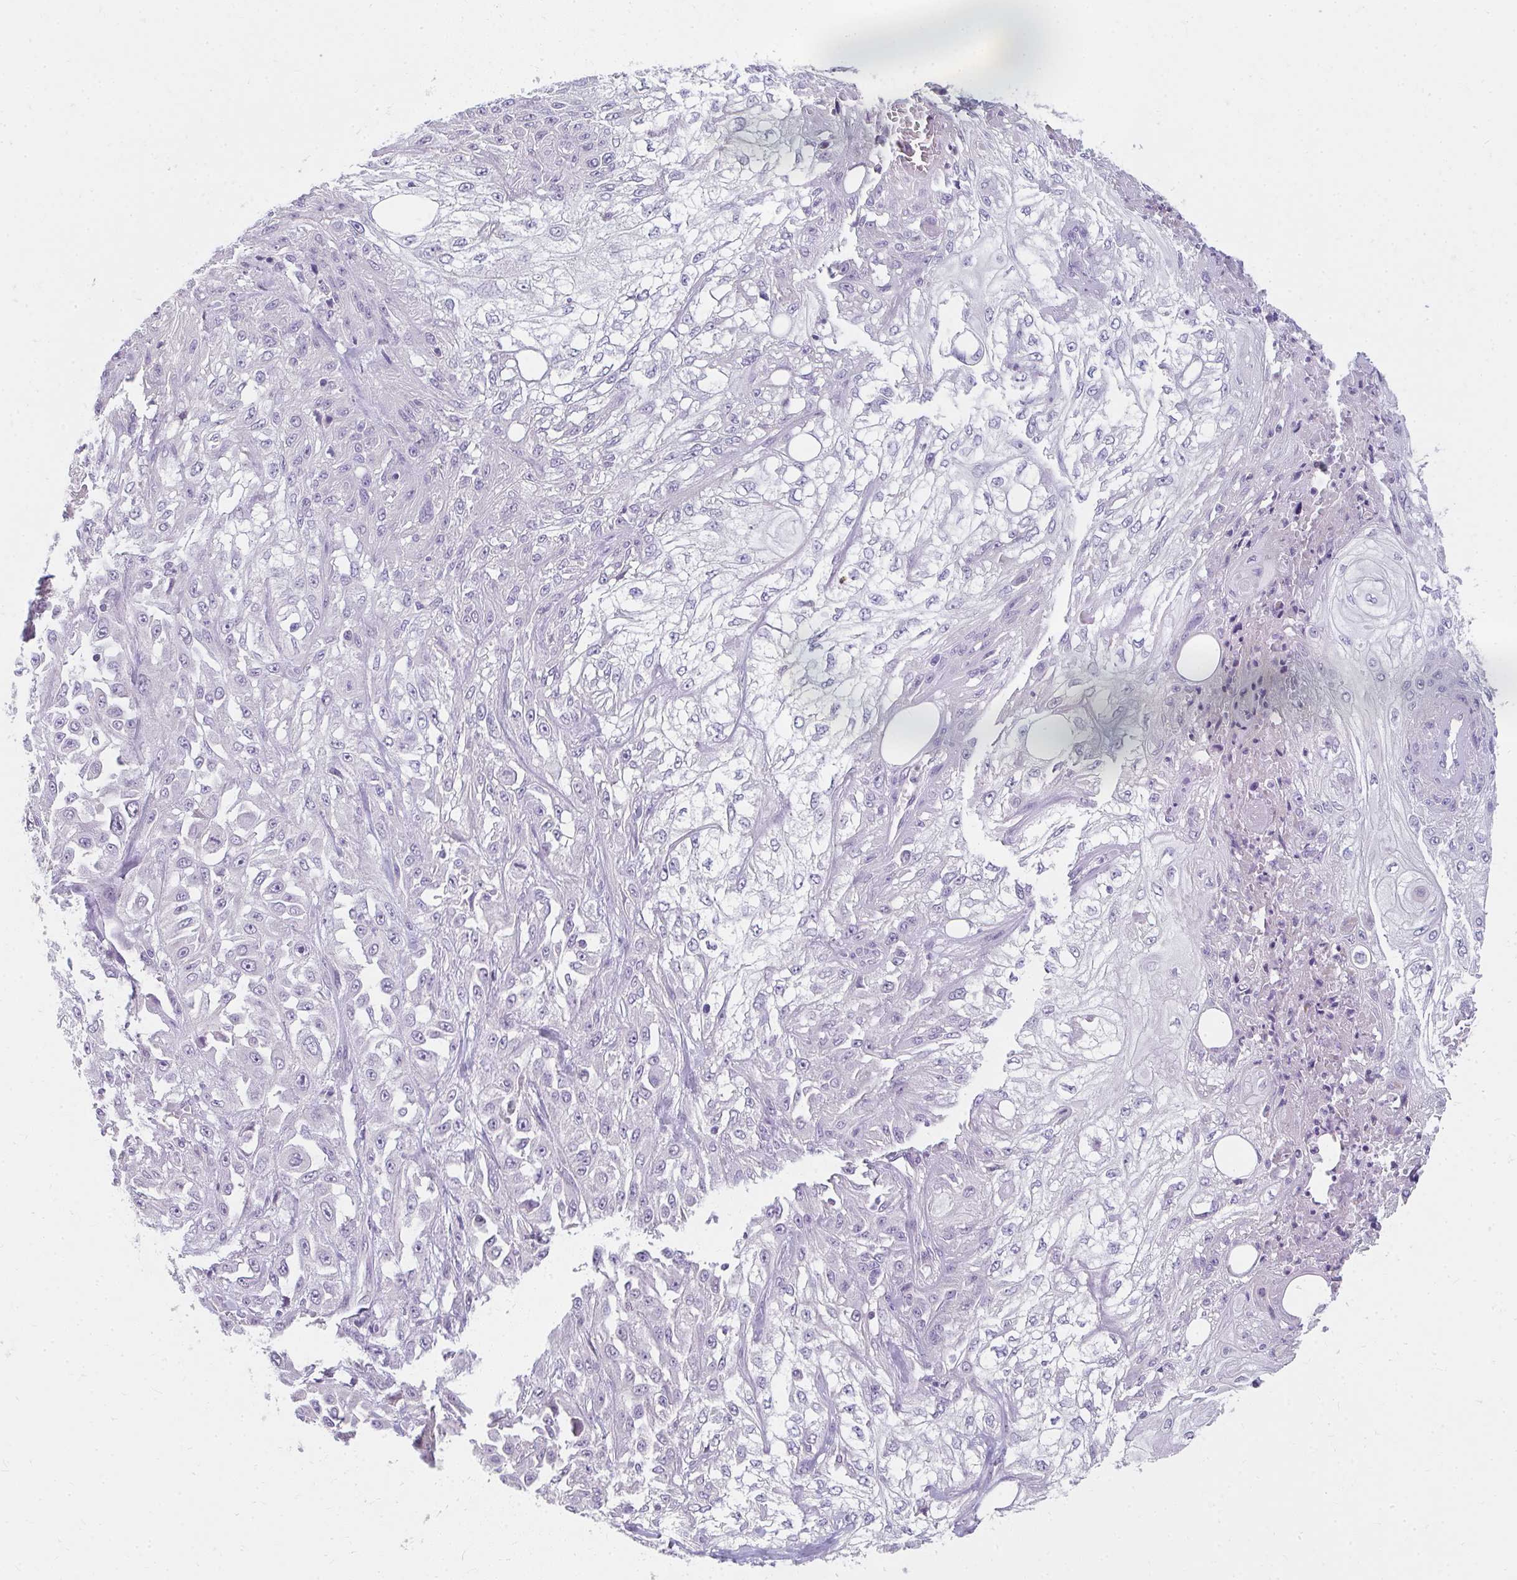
{"staining": {"intensity": "negative", "quantity": "none", "location": "none"}, "tissue": "skin cancer", "cell_type": "Tumor cells", "image_type": "cancer", "snomed": [{"axis": "morphology", "description": "Squamous cell carcinoma, NOS"}, {"axis": "morphology", "description": "Squamous cell carcinoma, metastatic, NOS"}, {"axis": "topography", "description": "Skin"}, {"axis": "topography", "description": "Lymph node"}], "caption": "DAB (3,3'-diaminobenzidine) immunohistochemical staining of human skin cancer shows no significant positivity in tumor cells.", "gene": "PPP1R3G", "patient": {"sex": "male", "age": 75}}